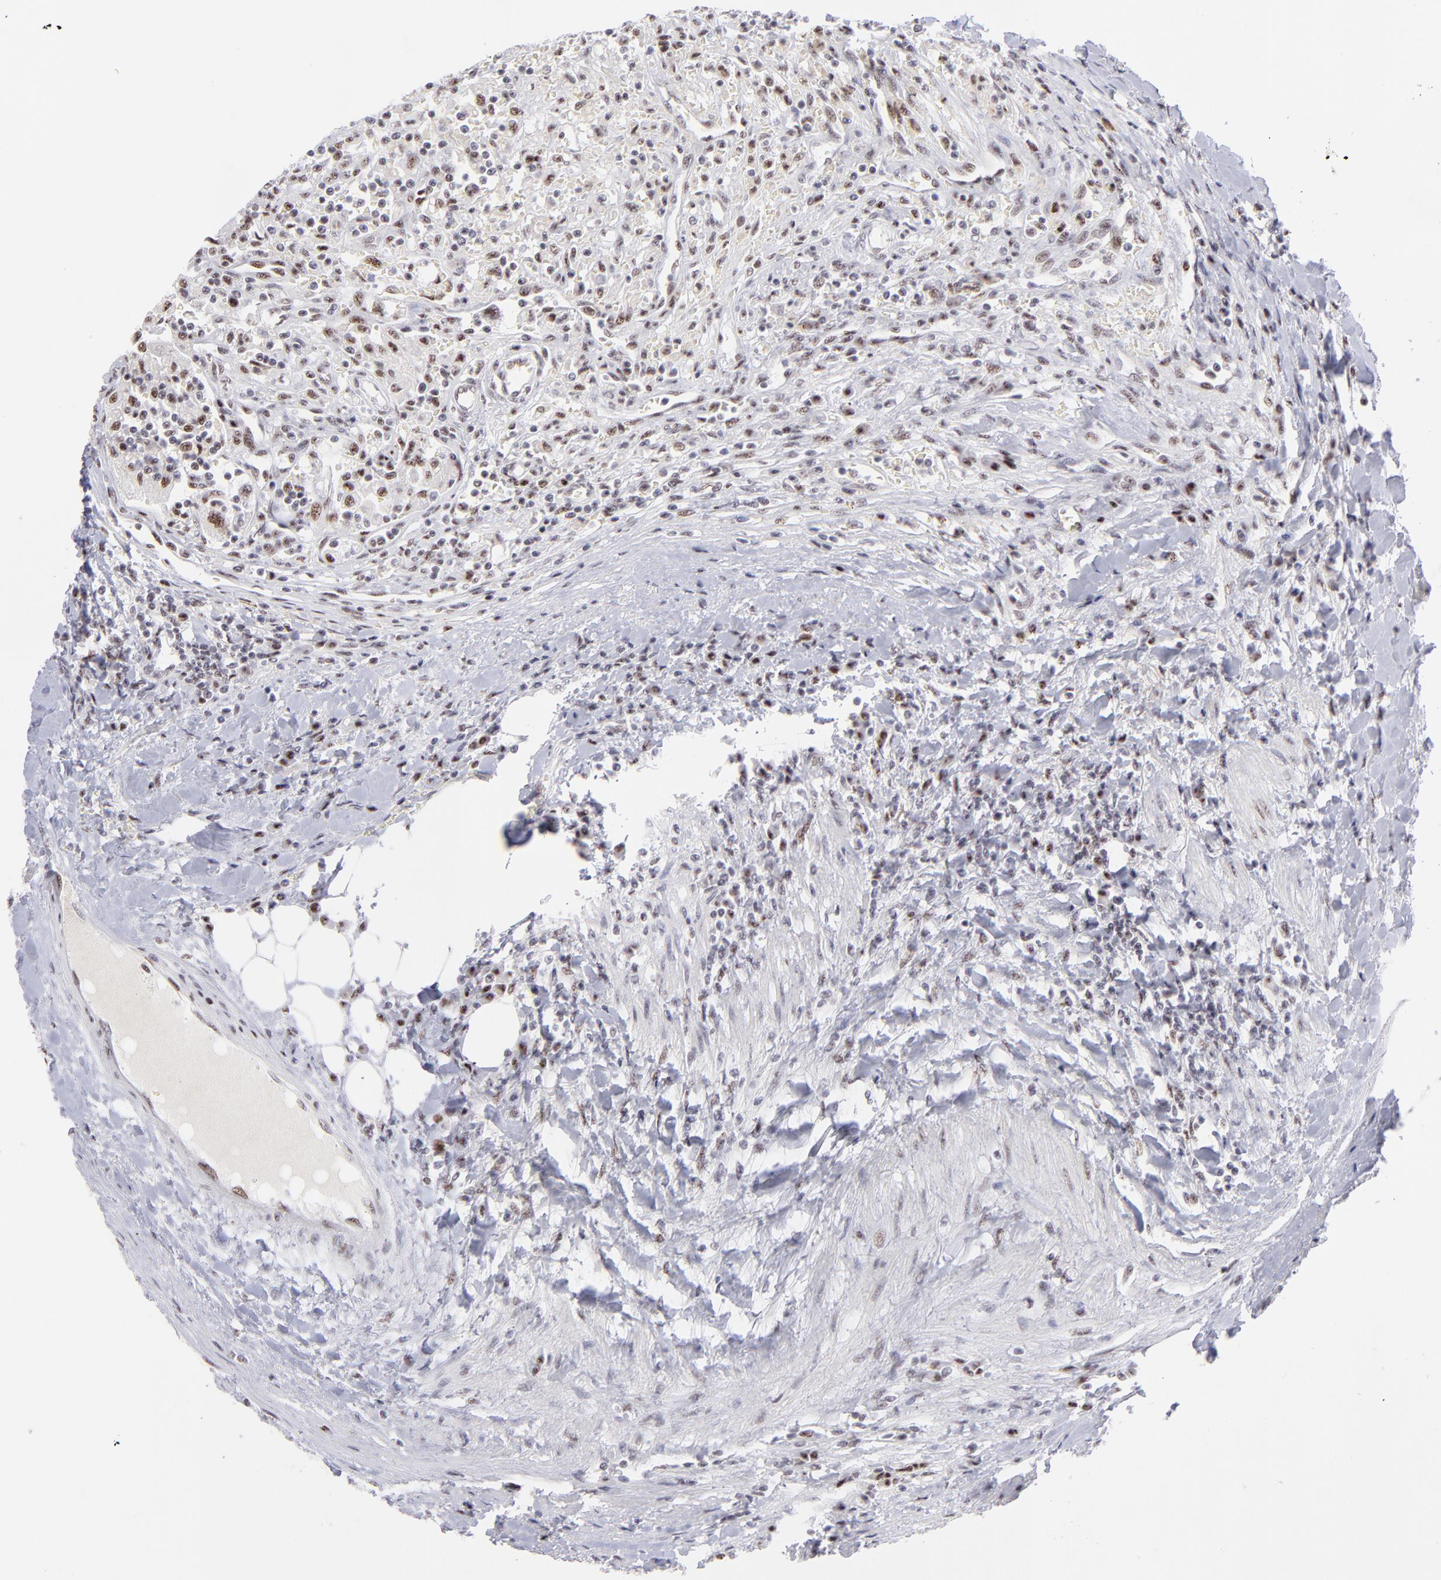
{"staining": {"intensity": "moderate", "quantity": ">75%", "location": "nuclear"}, "tissue": "renal cancer", "cell_type": "Tumor cells", "image_type": "cancer", "snomed": [{"axis": "morphology", "description": "Normal tissue, NOS"}, {"axis": "morphology", "description": "Adenocarcinoma, NOS"}, {"axis": "topography", "description": "Kidney"}], "caption": "Immunohistochemical staining of human adenocarcinoma (renal) demonstrates medium levels of moderate nuclear staining in about >75% of tumor cells.", "gene": "CDC25C", "patient": {"sex": "male", "age": 71}}